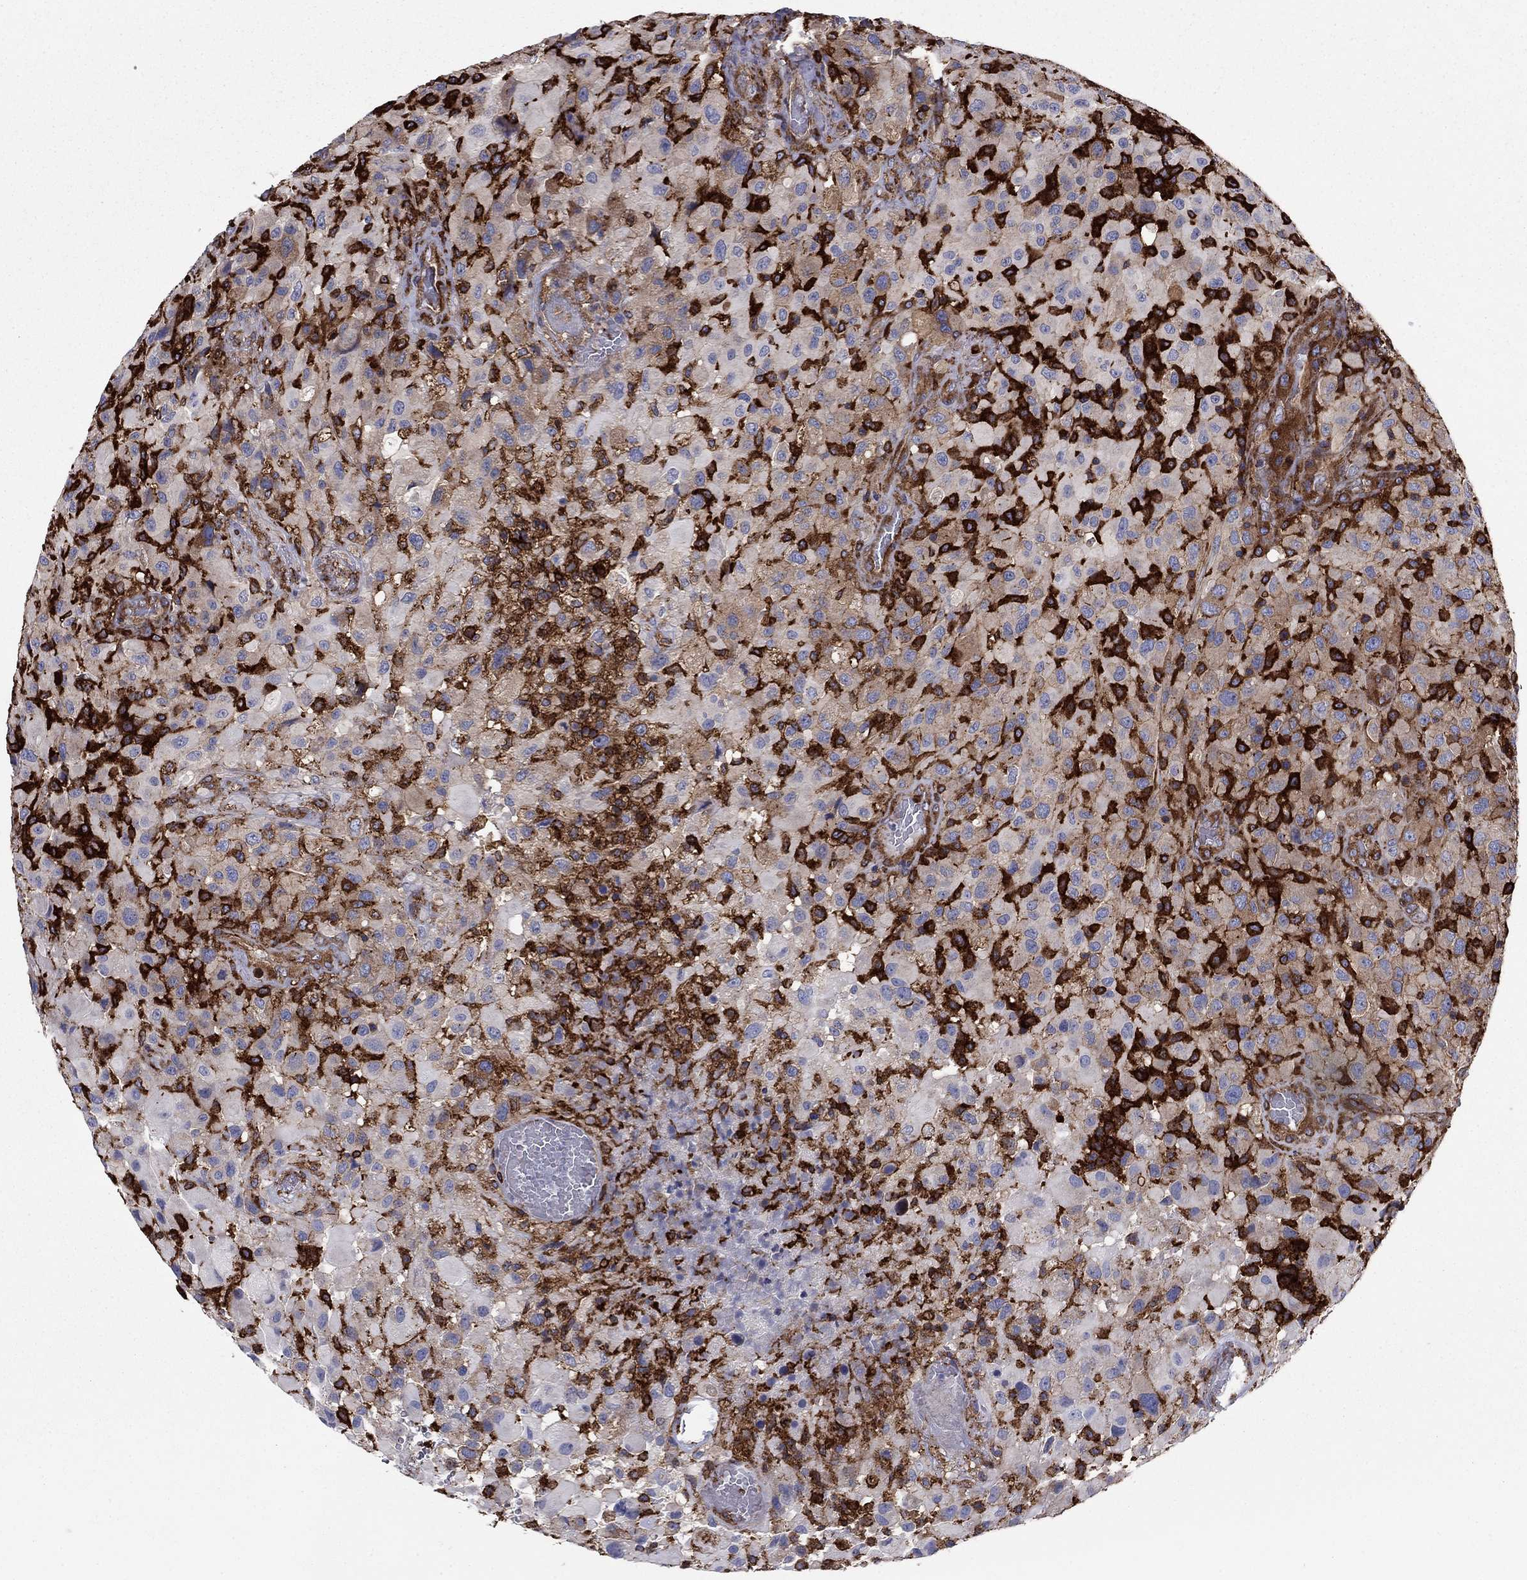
{"staining": {"intensity": "negative", "quantity": "none", "location": "none"}, "tissue": "glioma", "cell_type": "Tumor cells", "image_type": "cancer", "snomed": [{"axis": "morphology", "description": "Glioma, malignant, High grade"}, {"axis": "topography", "description": "Cerebral cortex"}], "caption": "Tumor cells show no significant expression in glioma. Nuclei are stained in blue.", "gene": "EHBP1L1", "patient": {"sex": "male", "age": 35}}